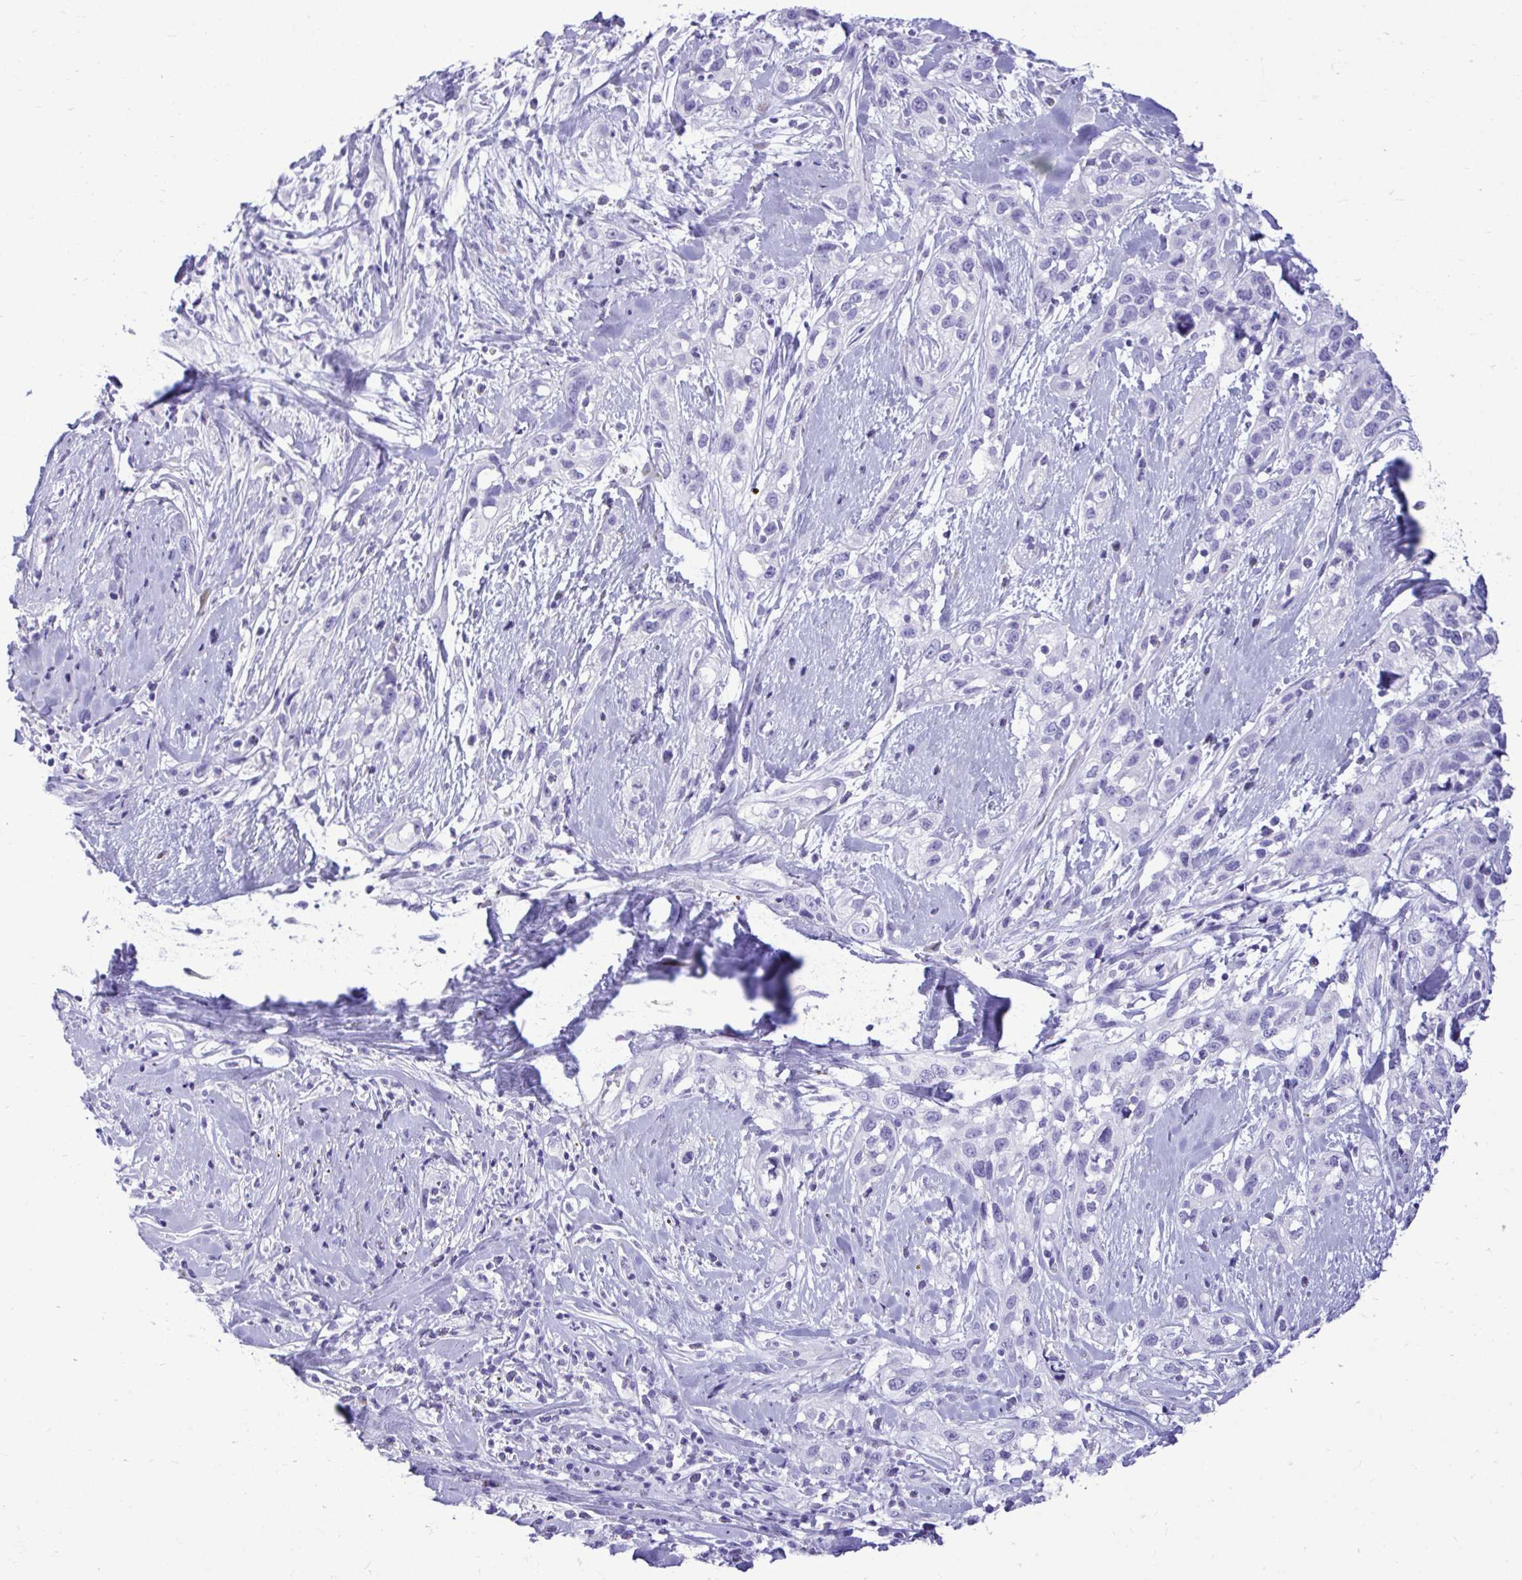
{"staining": {"intensity": "negative", "quantity": "none", "location": "none"}, "tissue": "skin cancer", "cell_type": "Tumor cells", "image_type": "cancer", "snomed": [{"axis": "morphology", "description": "Squamous cell carcinoma, NOS"}, {"axis": "topography", "description": "Skin"}], "caption": "Squamous cell carcinoma (skin) stained for a protein using IHC exhibits no positivity tumor cells.", "gene": "ANKDD1B", "patient": {"sex": "male", "age": 82}}